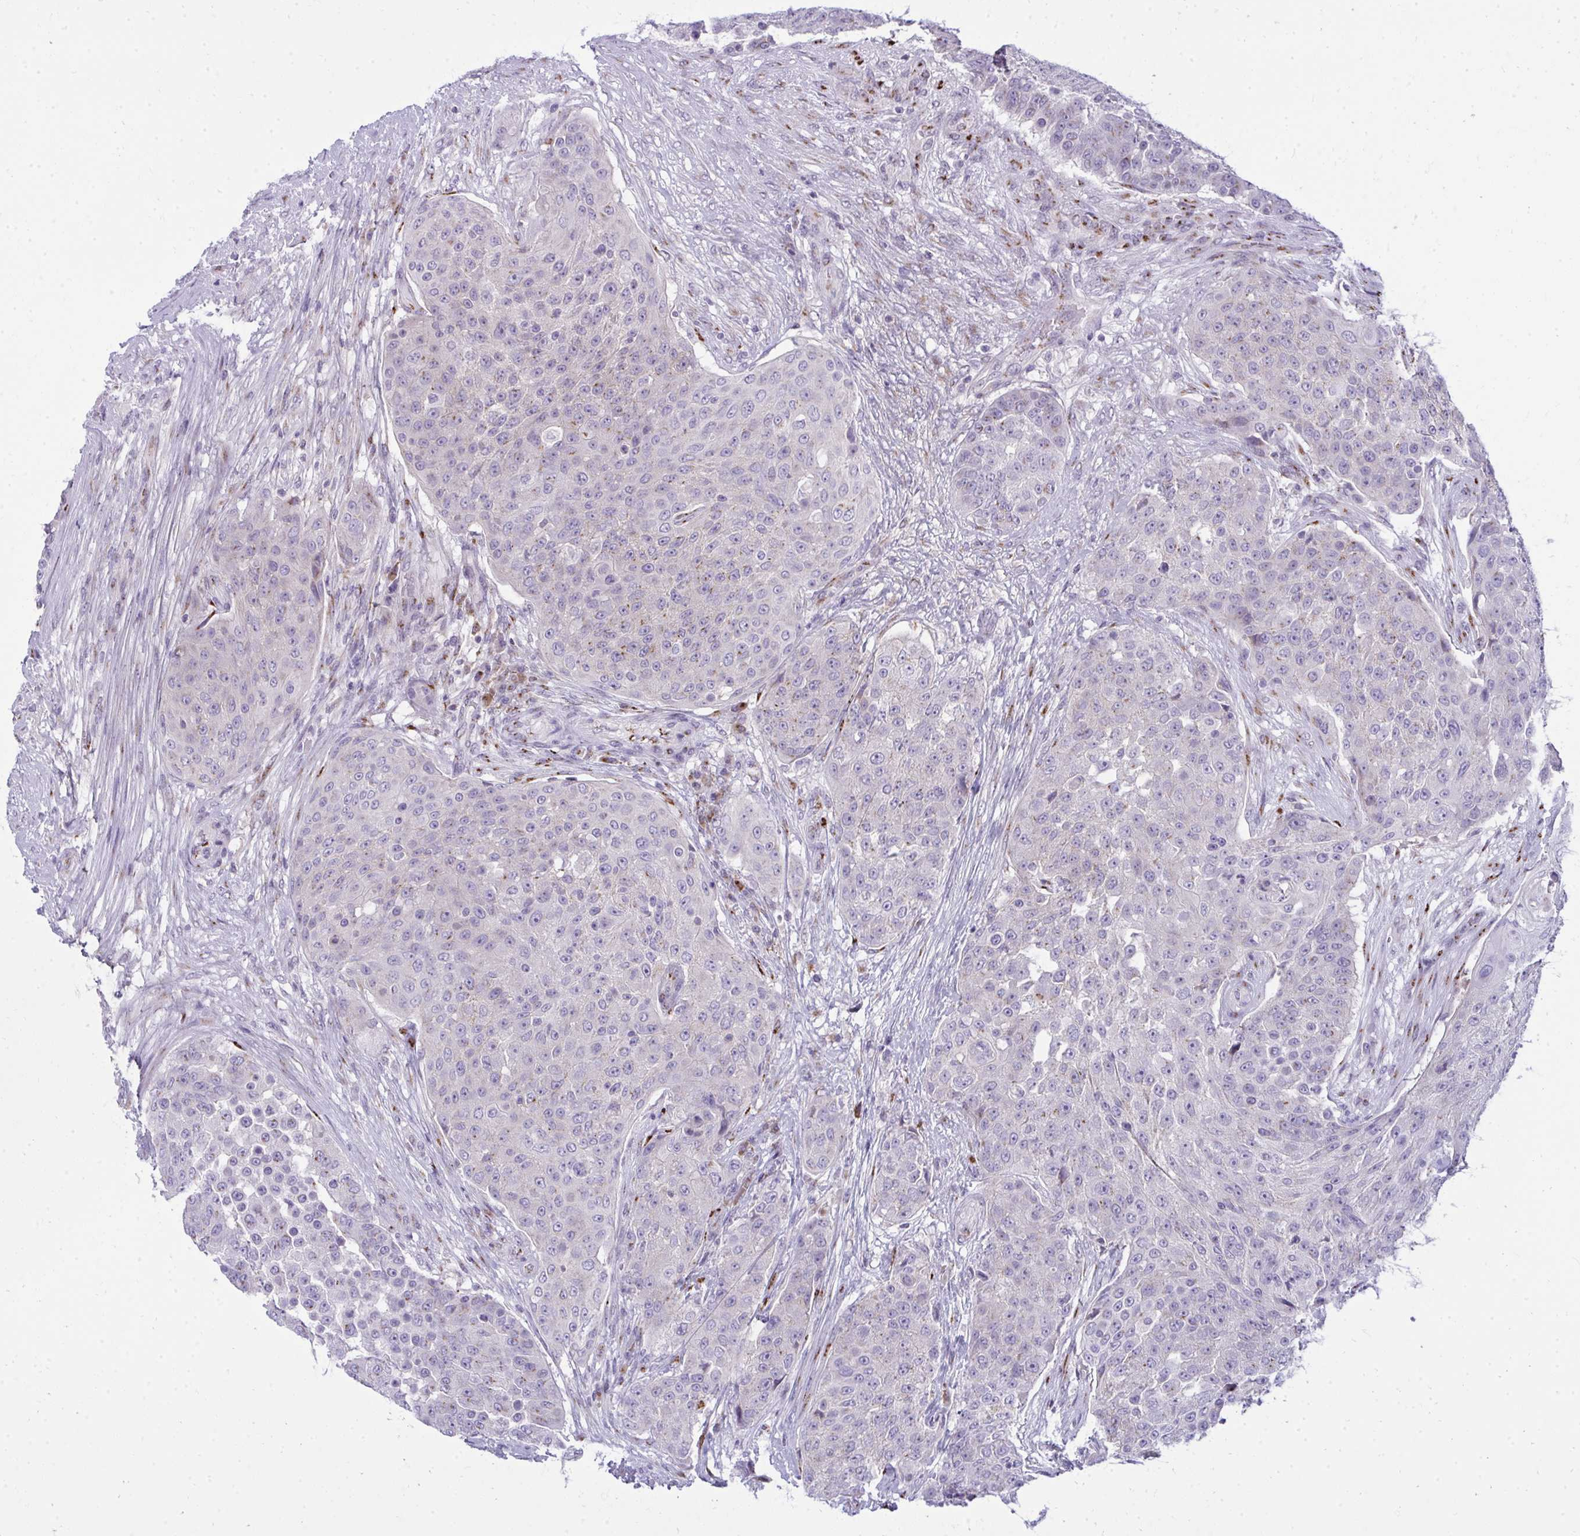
{"staining": {"intensity": "negative", "quantity": "none", "location": "none"}, "tissue": "urothelial cancer", "cell_type": "Tumor cells", "image_type": "cancer", "snomed": [{"axis": "morphology", "description": "Urothelial carcinoma, High grade"}, {"axis": "topography", "description": "Urinary bladder"}], "caption": "A high-resolution photomicrograph shows IHC staining of high-grade urothelial carcinoma, which reveals no significant expression in tumor cells. (DAB immunohistochemistry (IHC) with hematoxylin counter stain).", "gene": "DTX4", "patient": {"sex": "female", "age": 63}}